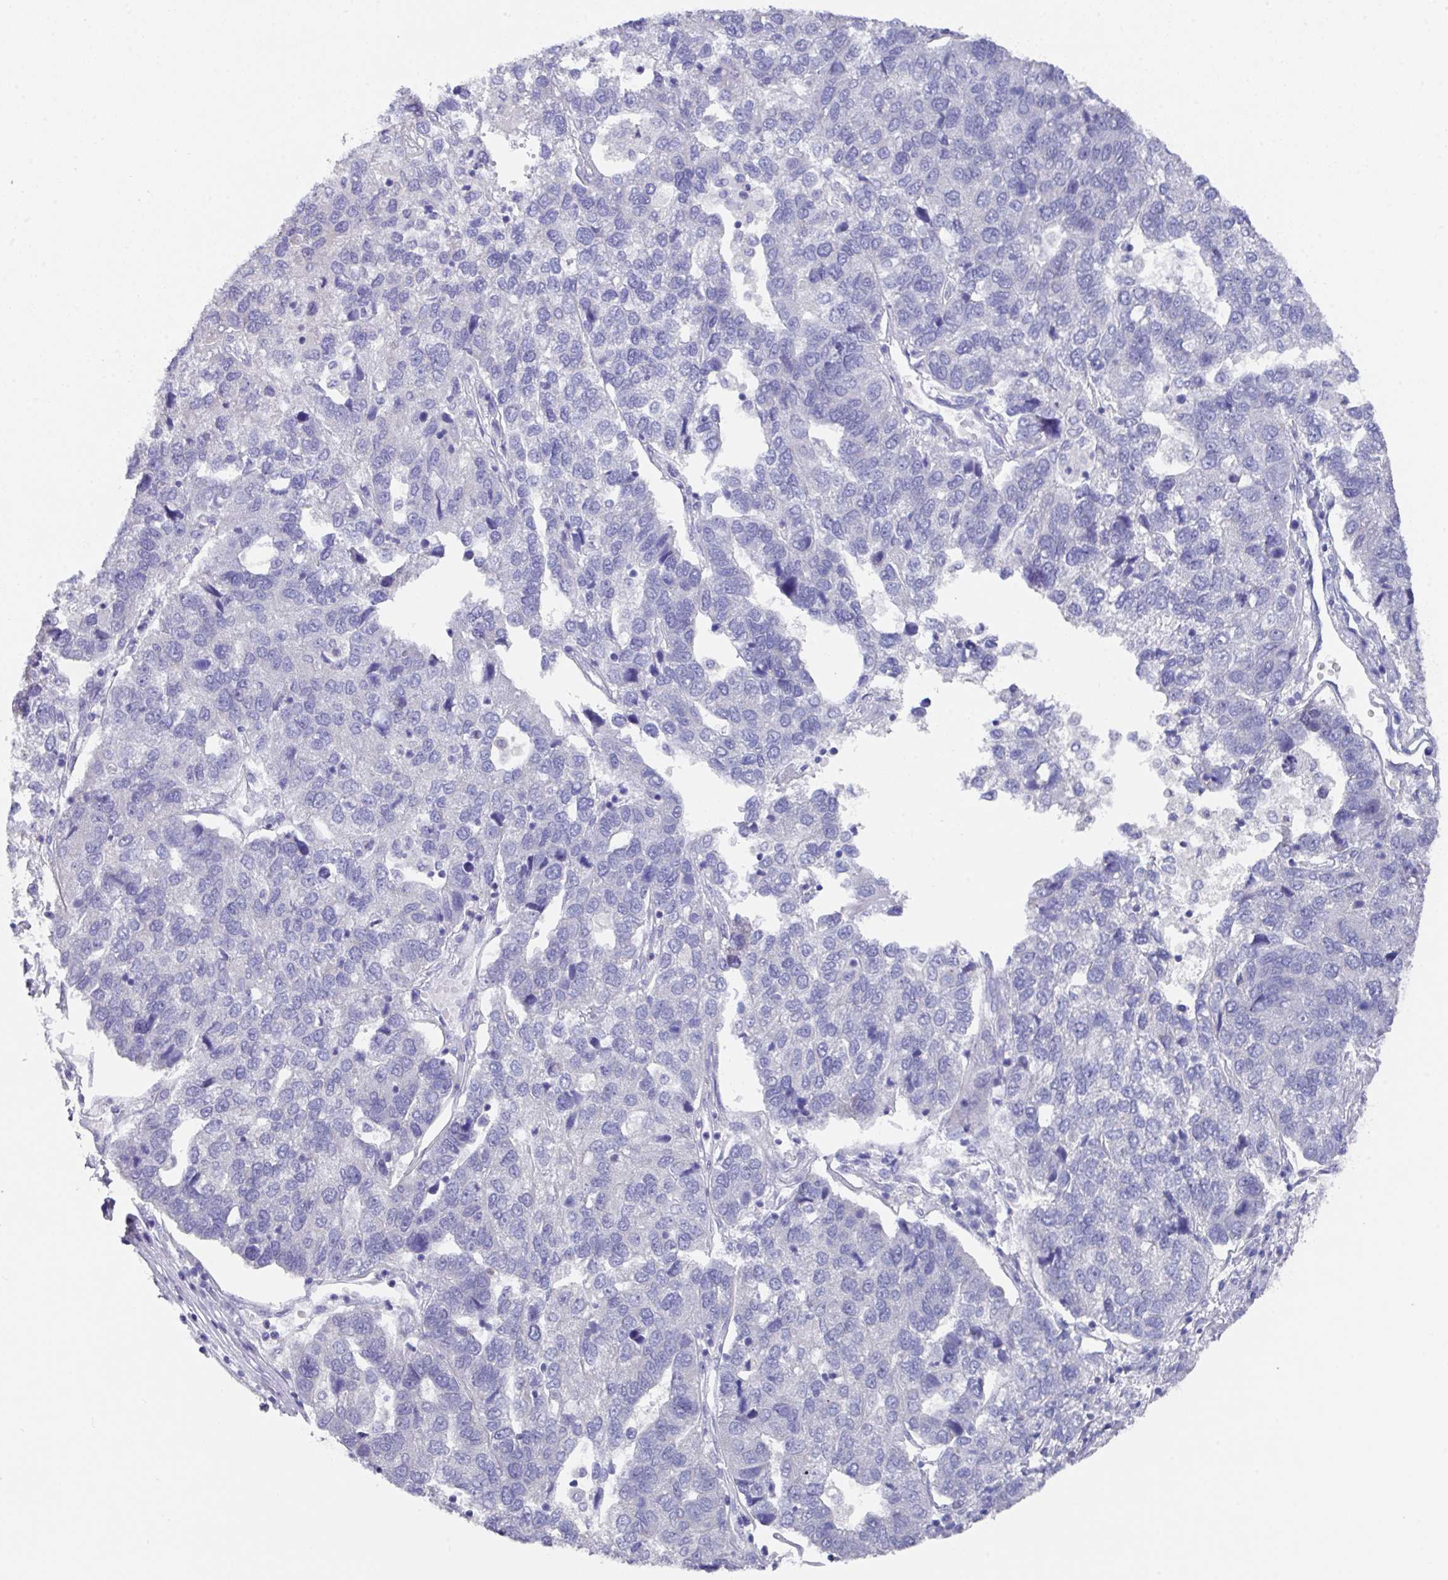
{"staining": {"intensity": "negative", "quantity": "none", "location": "none"}, "tissue": "pancreatic cancer", "cell_type": "Tumor cells", "image_type": "cancer", "snomed": [{"axis": "morphology", "description": "Adenocarcinoma, NOS"}, {"axis": "topography", "description": "Pancreas"}], "caption": "An IHC micrograph of pancreatic cancer is shown. There is no staining in tumor cells of pancreatic cancer.", "gene": "DAZL", "patient": {"sex": "female", "age": 61}}